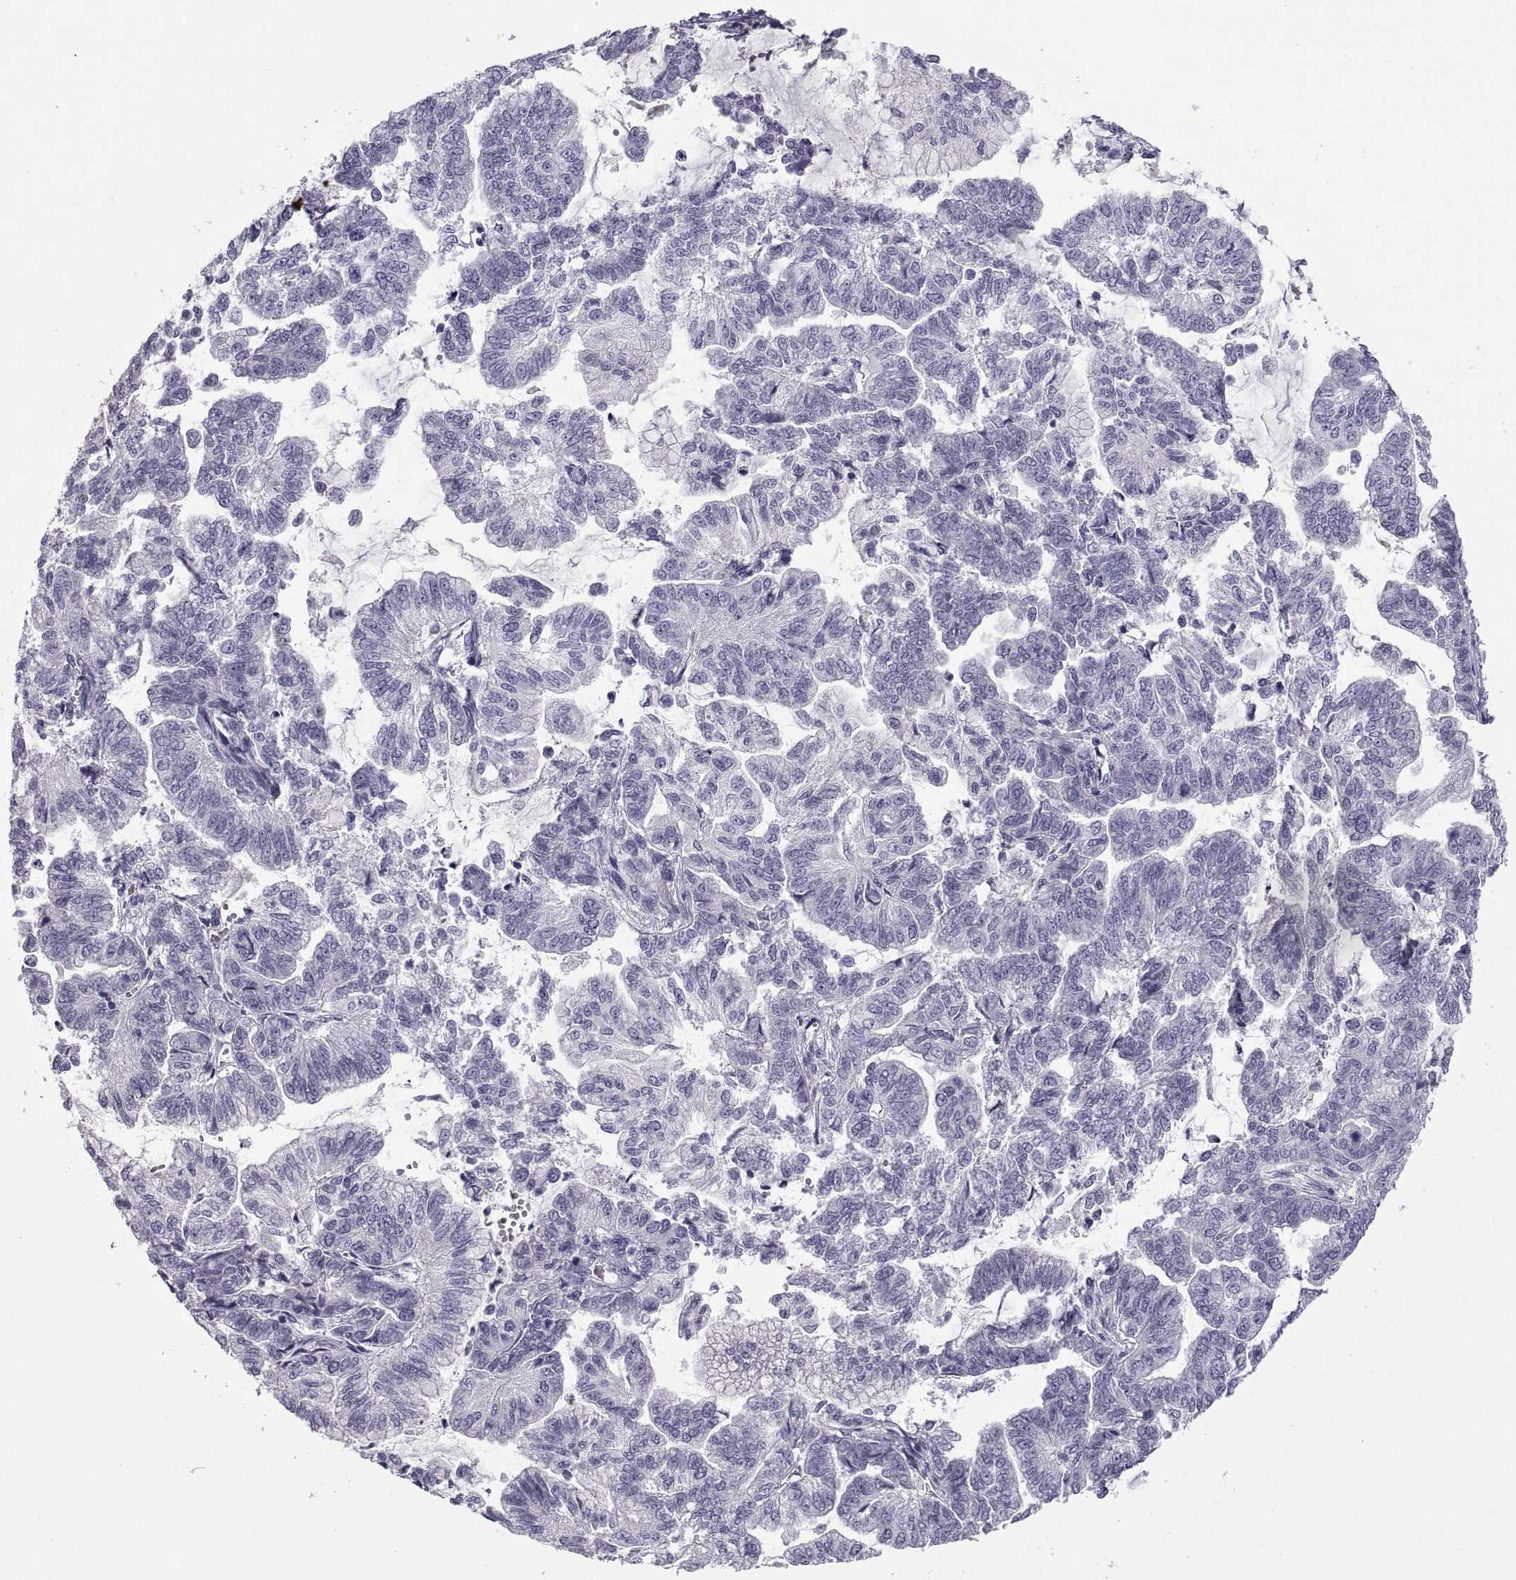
{"staining": {"intensity": "negative", "quantity": "none", "location": "none"}, "tissue": "stomach cancer", "cell_type": "Tumor cells", "image_type": "cancer", "snomed": [{"axis": "morphology", "description": "Adenocarcinoma, NOS"}, {"axis": "topography", "description": "Stomach"}], "caption": "Tumor cells are negative for protein expression in human adenocarcinoma (stomach).", "gene": "MAGEB1", "patient": {"sex": "male", "age": 83}}